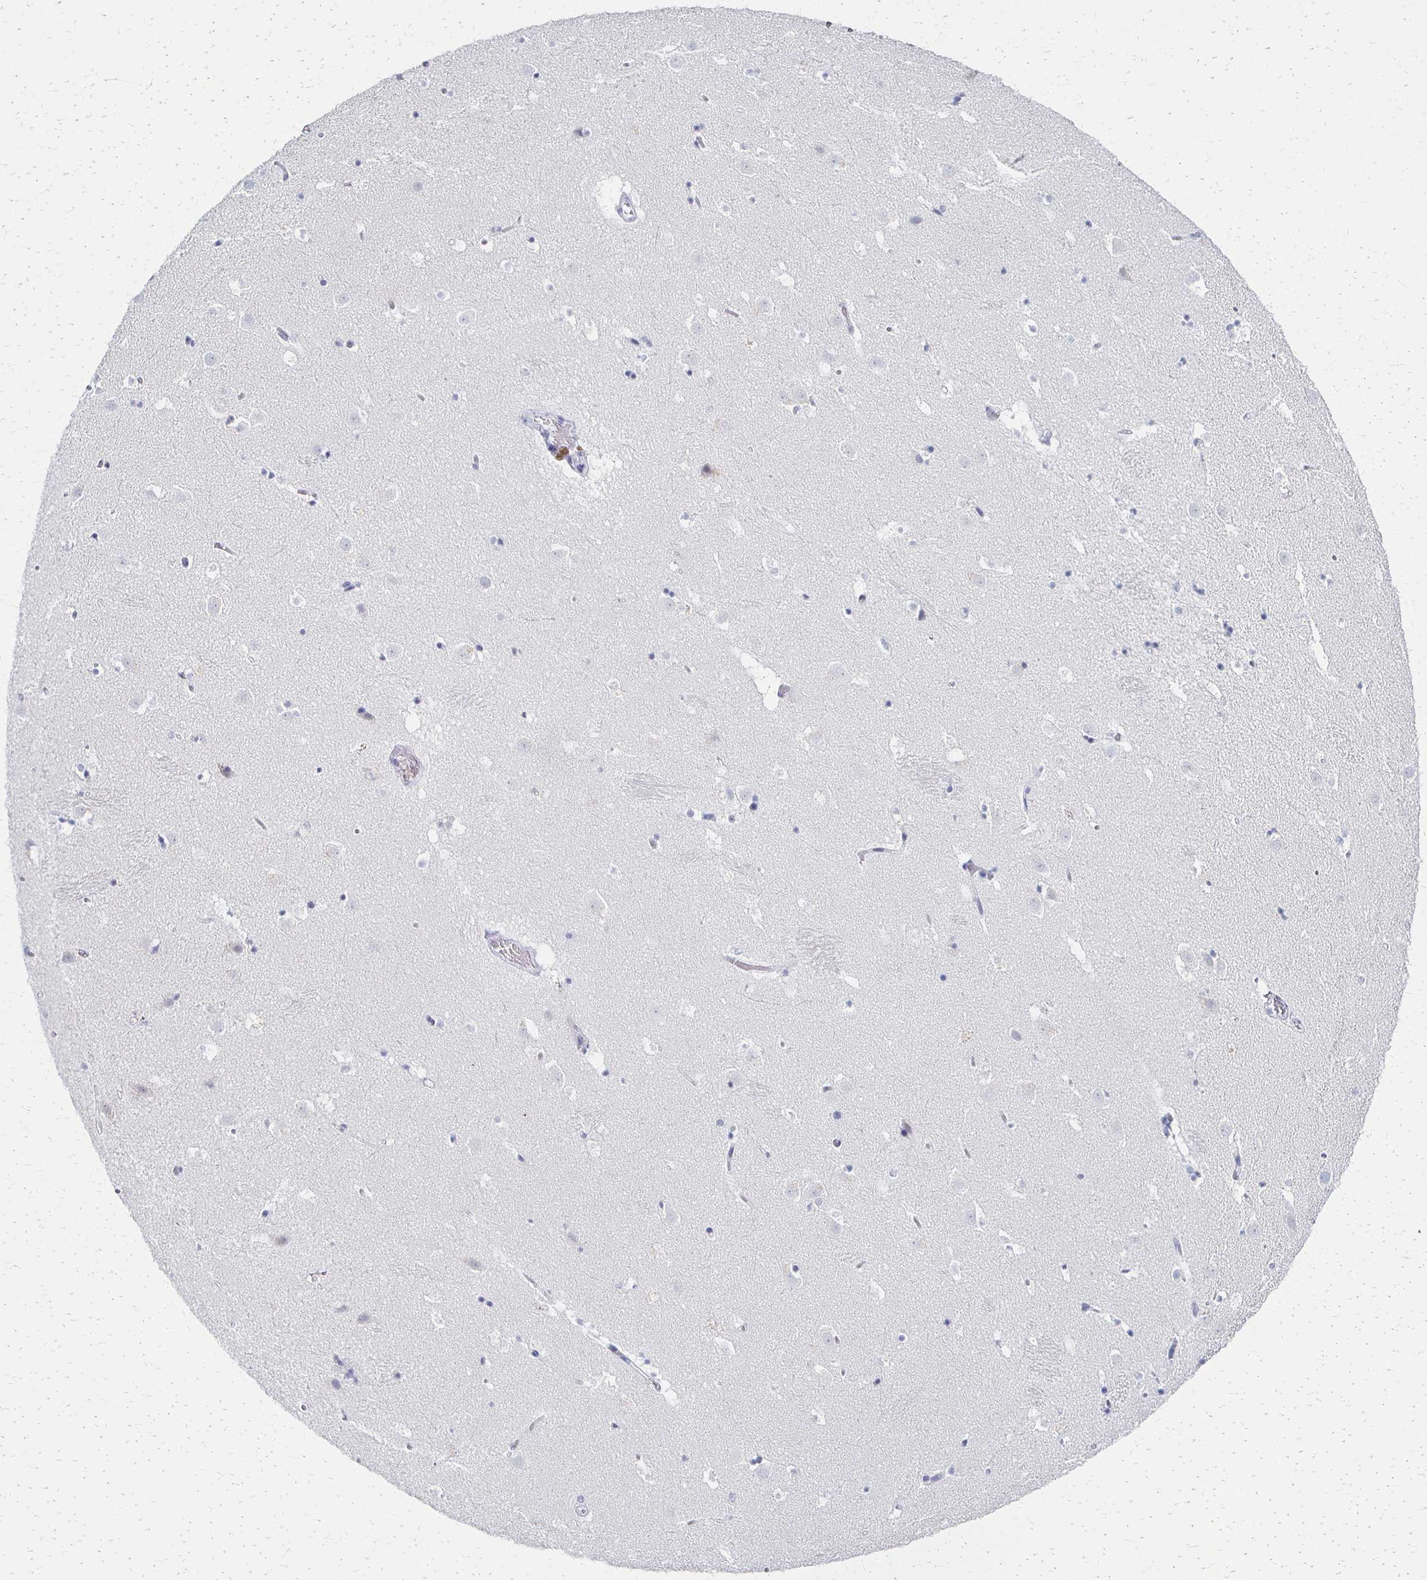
{"staining": {"intensity": "negative", "quantity": "none", "location": "none"}, "tissue": "caudate", "cell_type": "Glial cells", "image_type": "normal", "snomed": [{"axis": "morphology", "description": "Normal tissue, NOS"}, {"axis": "topography", "description": "Lateral ventricle wall"}], "caption": "A micrograph of human caudate is negative for staining in glial cells. (IHC, brightfield microscopy, high magnification).", "gene": "CXCR2", "patient": {"sex": "male", "age": 37}}